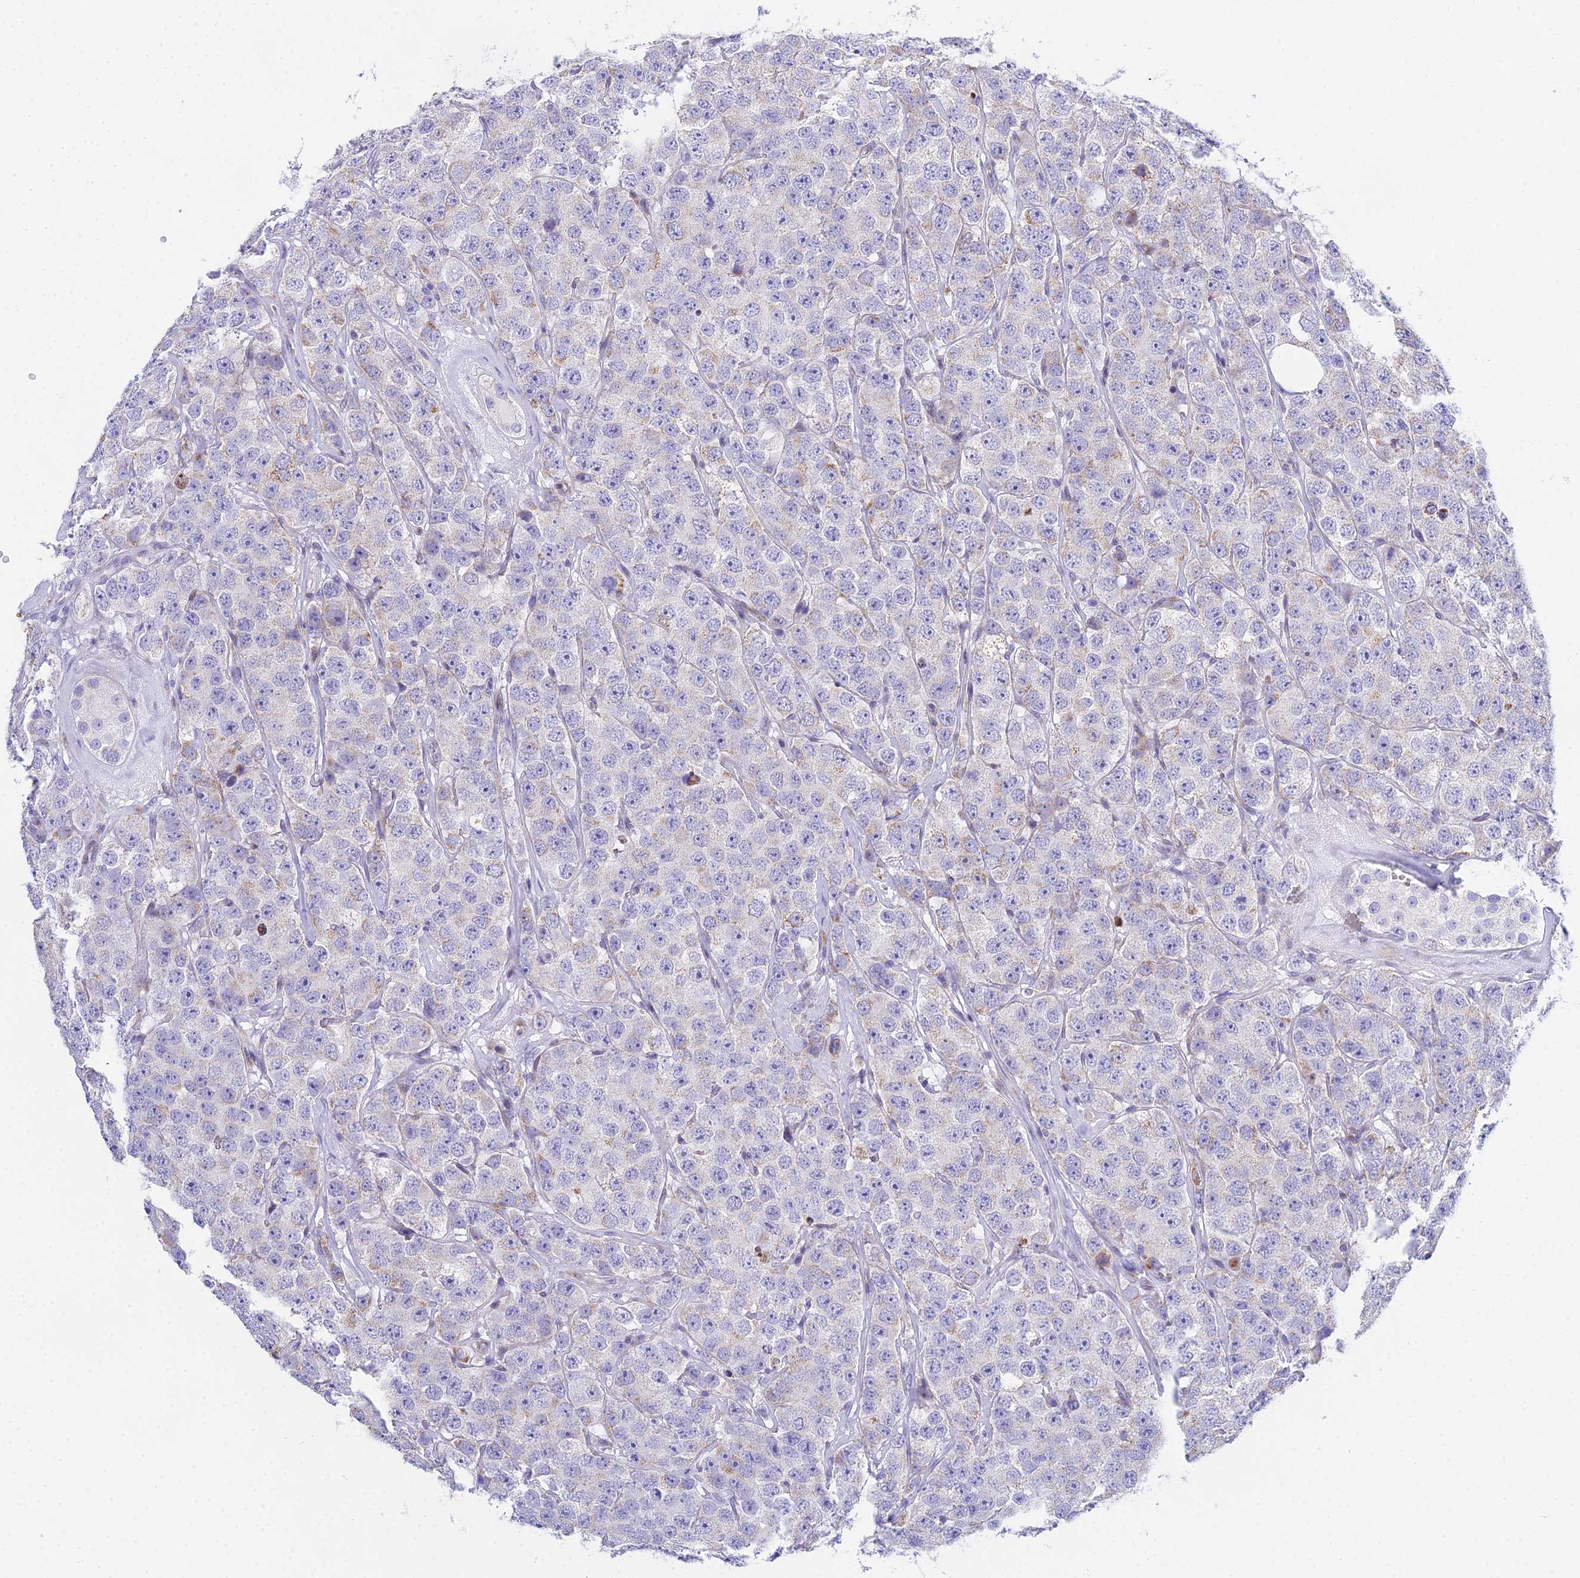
{"staining": {"intensity": "negative", "quantity": "none", "location": "none"}, "tissue": "testis cancer", "cell_type": "Tumor cells", "image_type": "cancer", "snomed": [{"axis": "morphology", "description": "Seminoma, NOS"}, {"axis": "topography", "description": "Testis"}], "caption": "IHC histopathology image of neoplastic tissue: human testis seminoma stained with DAB (3,3'-diaminobenzidine) demonstrates no significant protein expression in tumor cells.", "gene": "PRR13", "patient": {"sex": "male", "age": 28}}